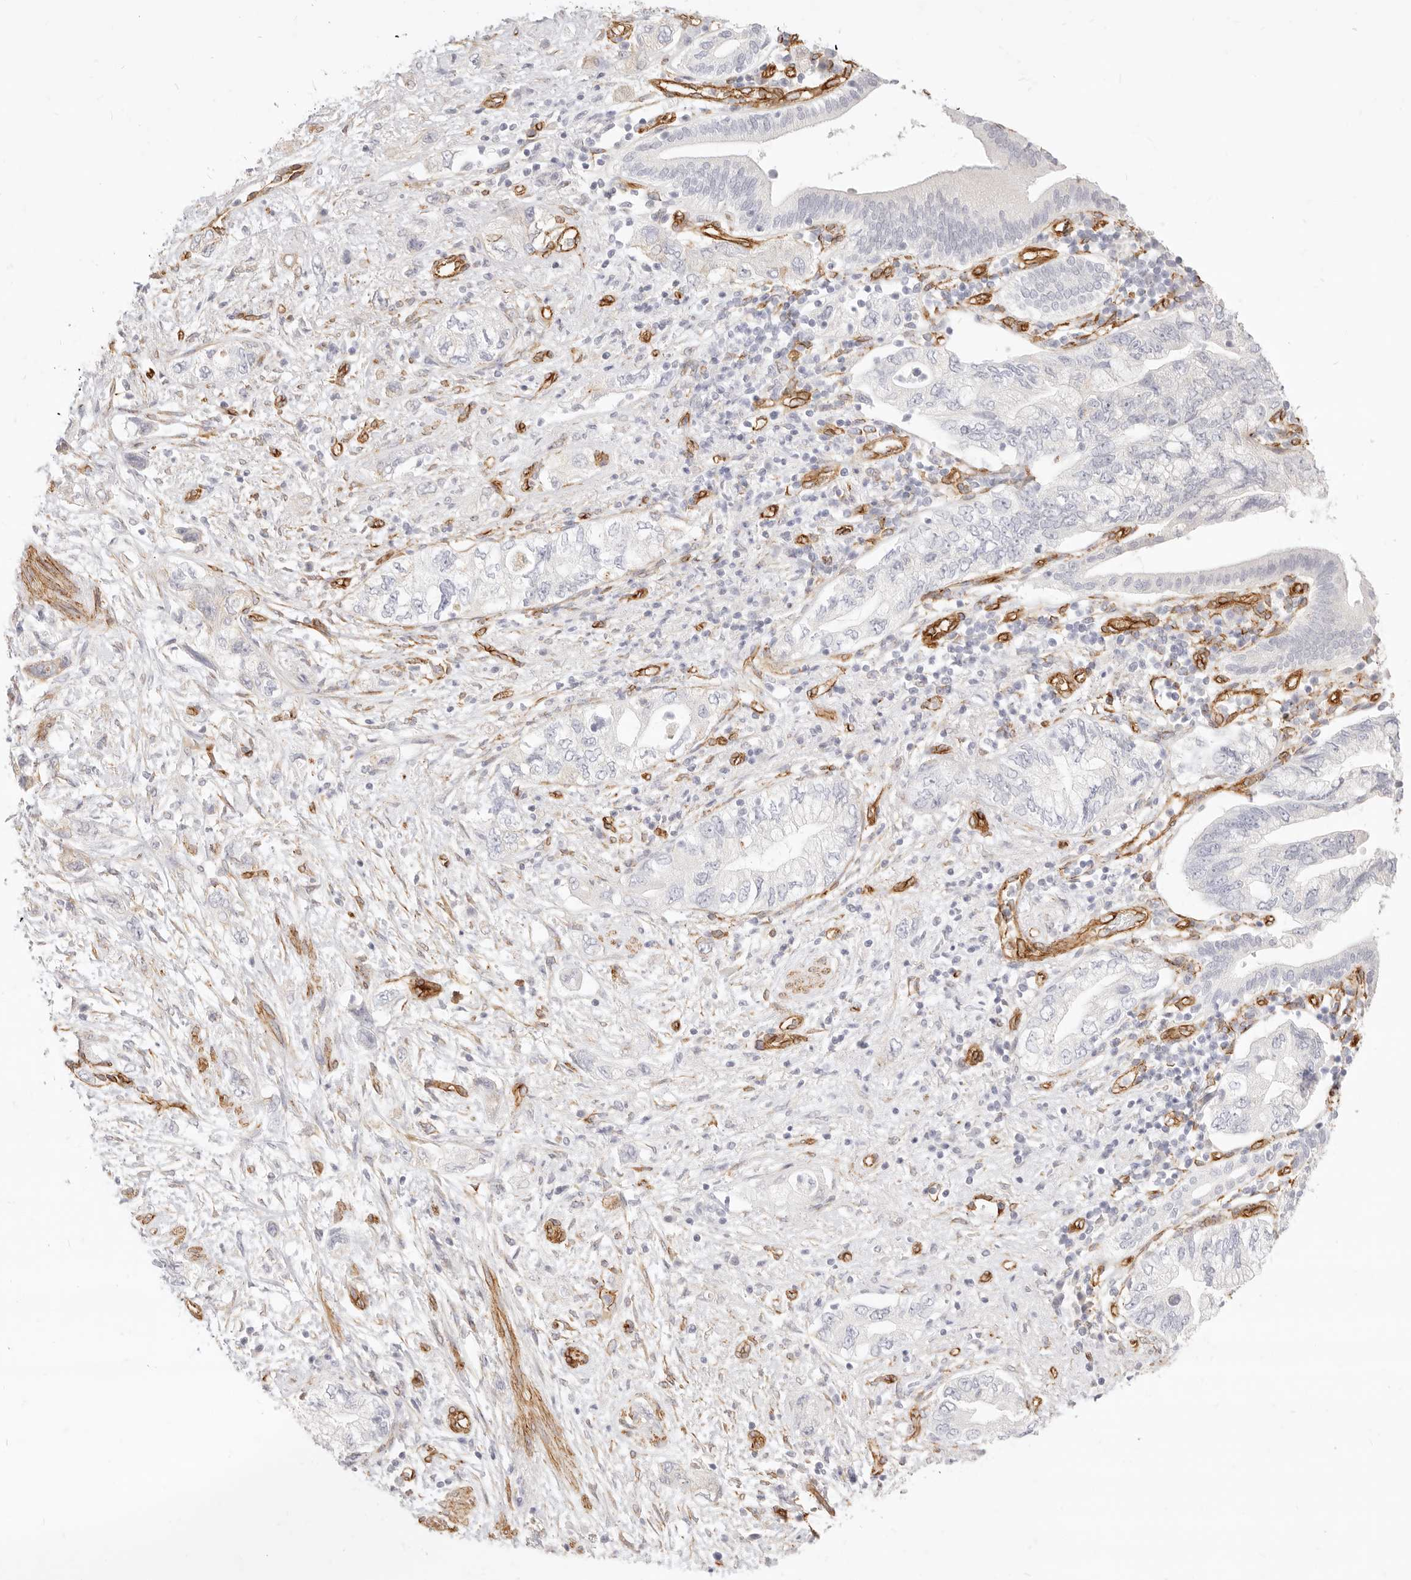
{"staining": {"intensity": "negative", "quantity": "none", "location": "none"}, "tissue": "pancreatic cancer", "cell_type": "Tumor cells", "image_type": "cancer", "snomed": [{"axis": "morphology", "description": "Adenocarcinoma, NOS"}, {"axis": "topography", "description": "Pancreas"}], "caption": "An immunohistochemistry (IHC) micrograph of pancreatic cancer is shown. There is no staining in tumor cells of pancreatic cancer. (Brightfield microscopy of DAB immunohistochemistry (IHC) at high magnification).", "gene": "NUS1", "patient": {"sex": "female", "age": 73}}